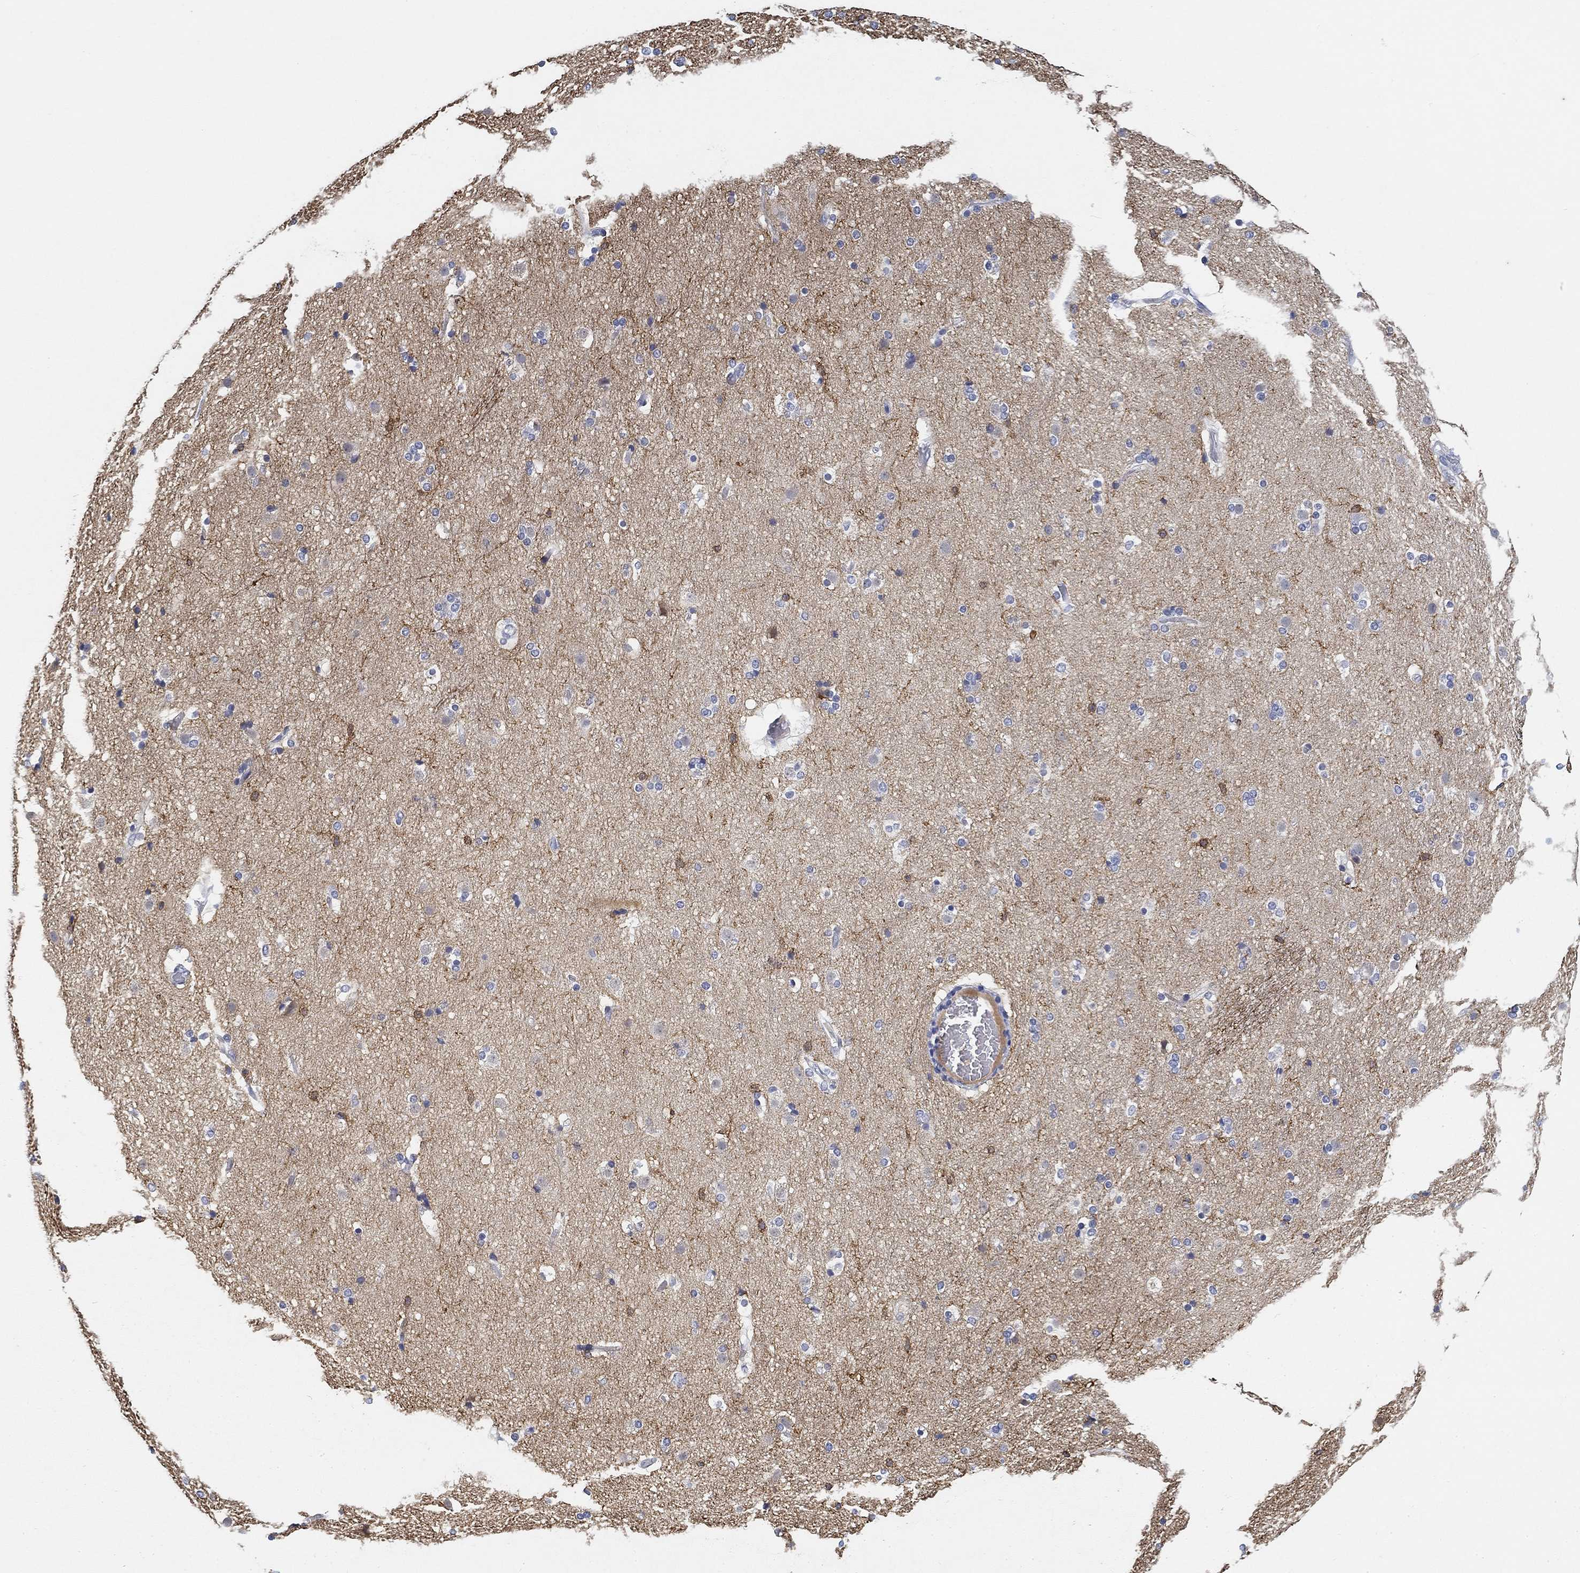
{"staining": {"intensity": "moderate", "quantity": "<25%", "location": "cytoplasmic/membranous"}, "tissue": "caudate", "cell_type": "Glial cells", "image_type": "normal", "snomed": [{"axis": "morphology", "description": "Normal tissue, NOS"}, {"axis": "topography", "description": "Lateral ventricle wall"}], "caption": "Protein expression analysis of unremarkable human caudate reveals moderate cytoplasmic/membranous staining in about <25% of glial cells. (DAB (3,3'-diaminobenzidine) IHC with brightfield microscopy, high magnification).", "gene": "SLC2A5", "patient": {"sex": "female", "age": 71}}